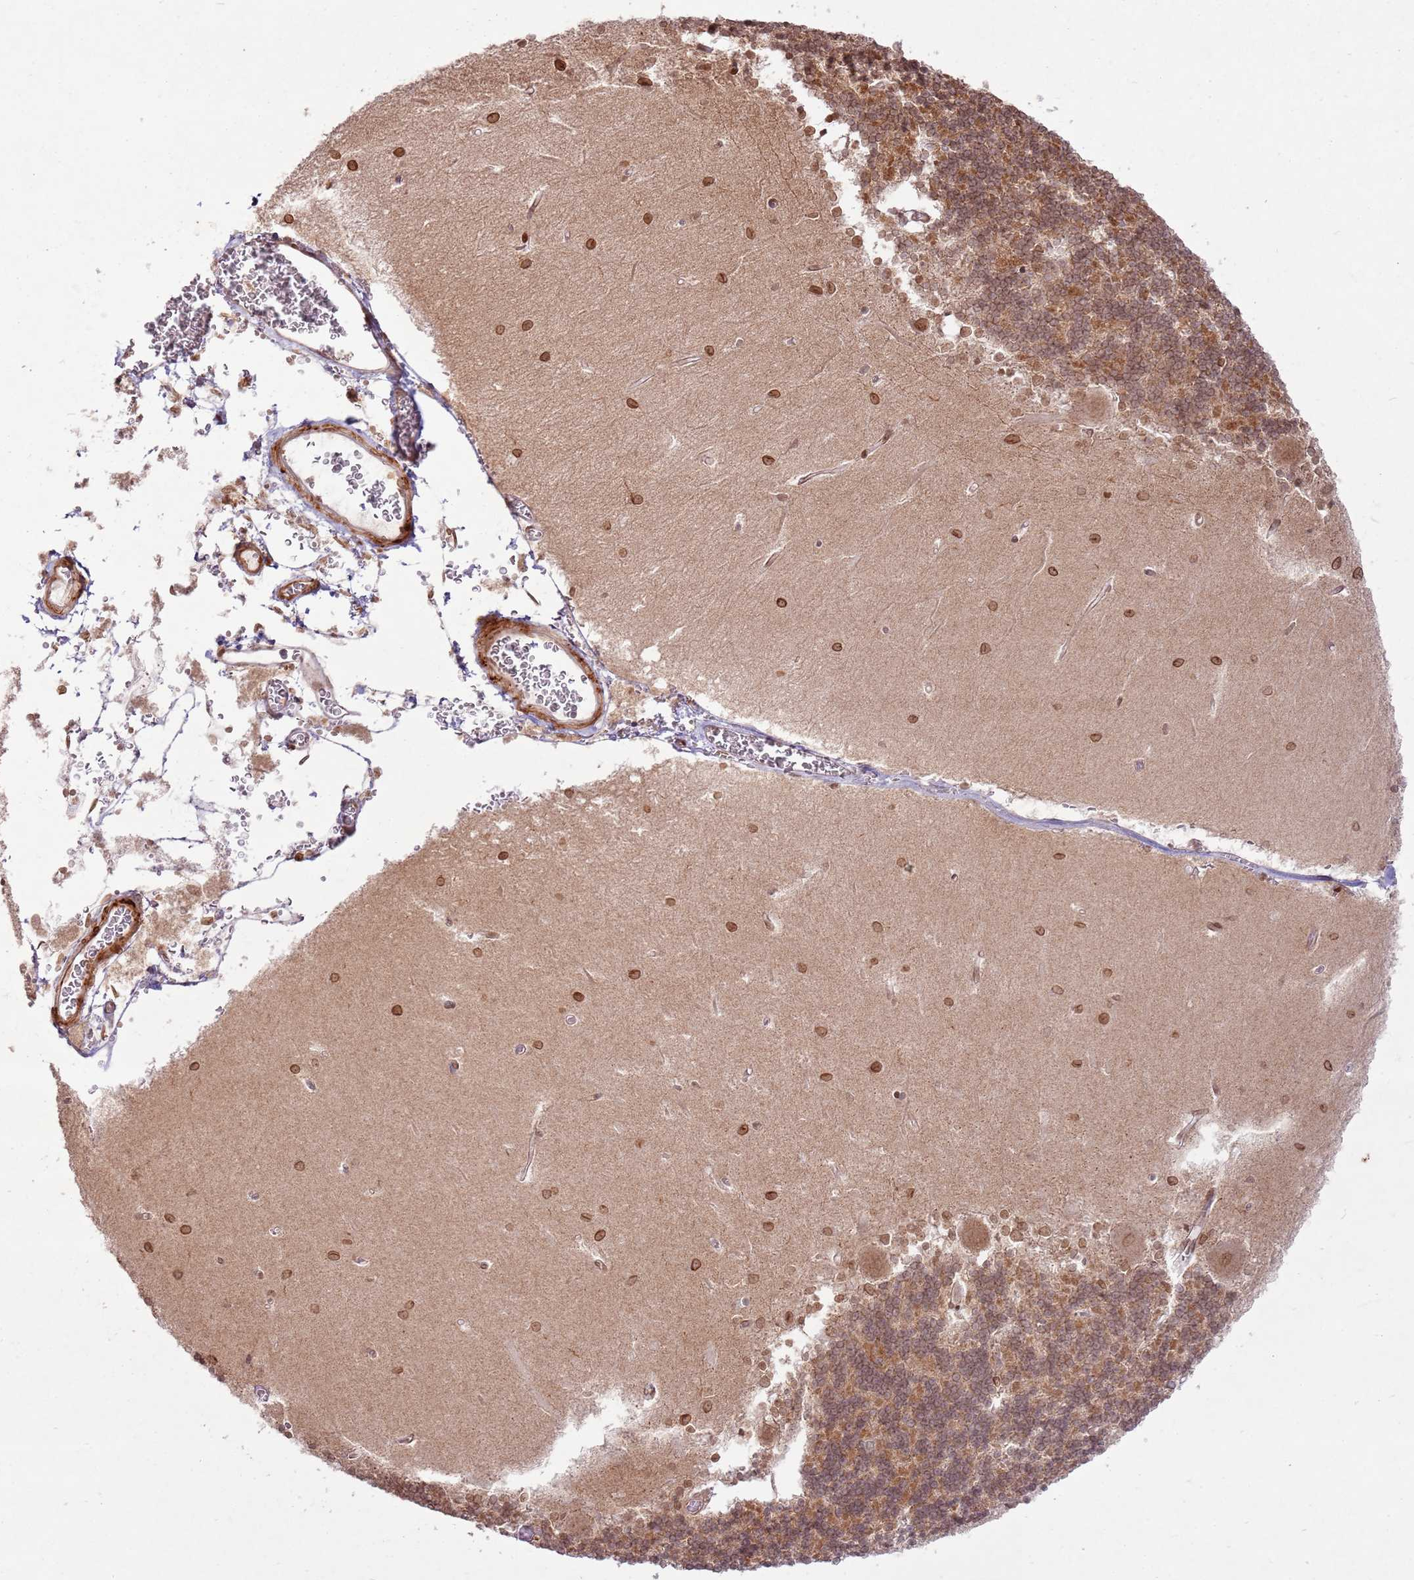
{"staining": {"intensity": "moderate", "quantity": ">75%", "location": "cytoplasmic/membranous,nuclear"}, "tissue": "cerebellum", "cell_type": "Cells in granular layer", "image_type": "normal", "snomed": [{"axis": "morphology", "description": "Normal tissue, NOS"}, {"axis": "topography", "description": "Cerebellum"}], "caption": "Protein staining exhibits moderate cytoplasmic/membranous,nuclear expression in approximately >75% of cells in granular layer in unremarkable cerebellum.", "gene": "KLHL36", "patient": {"sex": "male", "age": 37}}